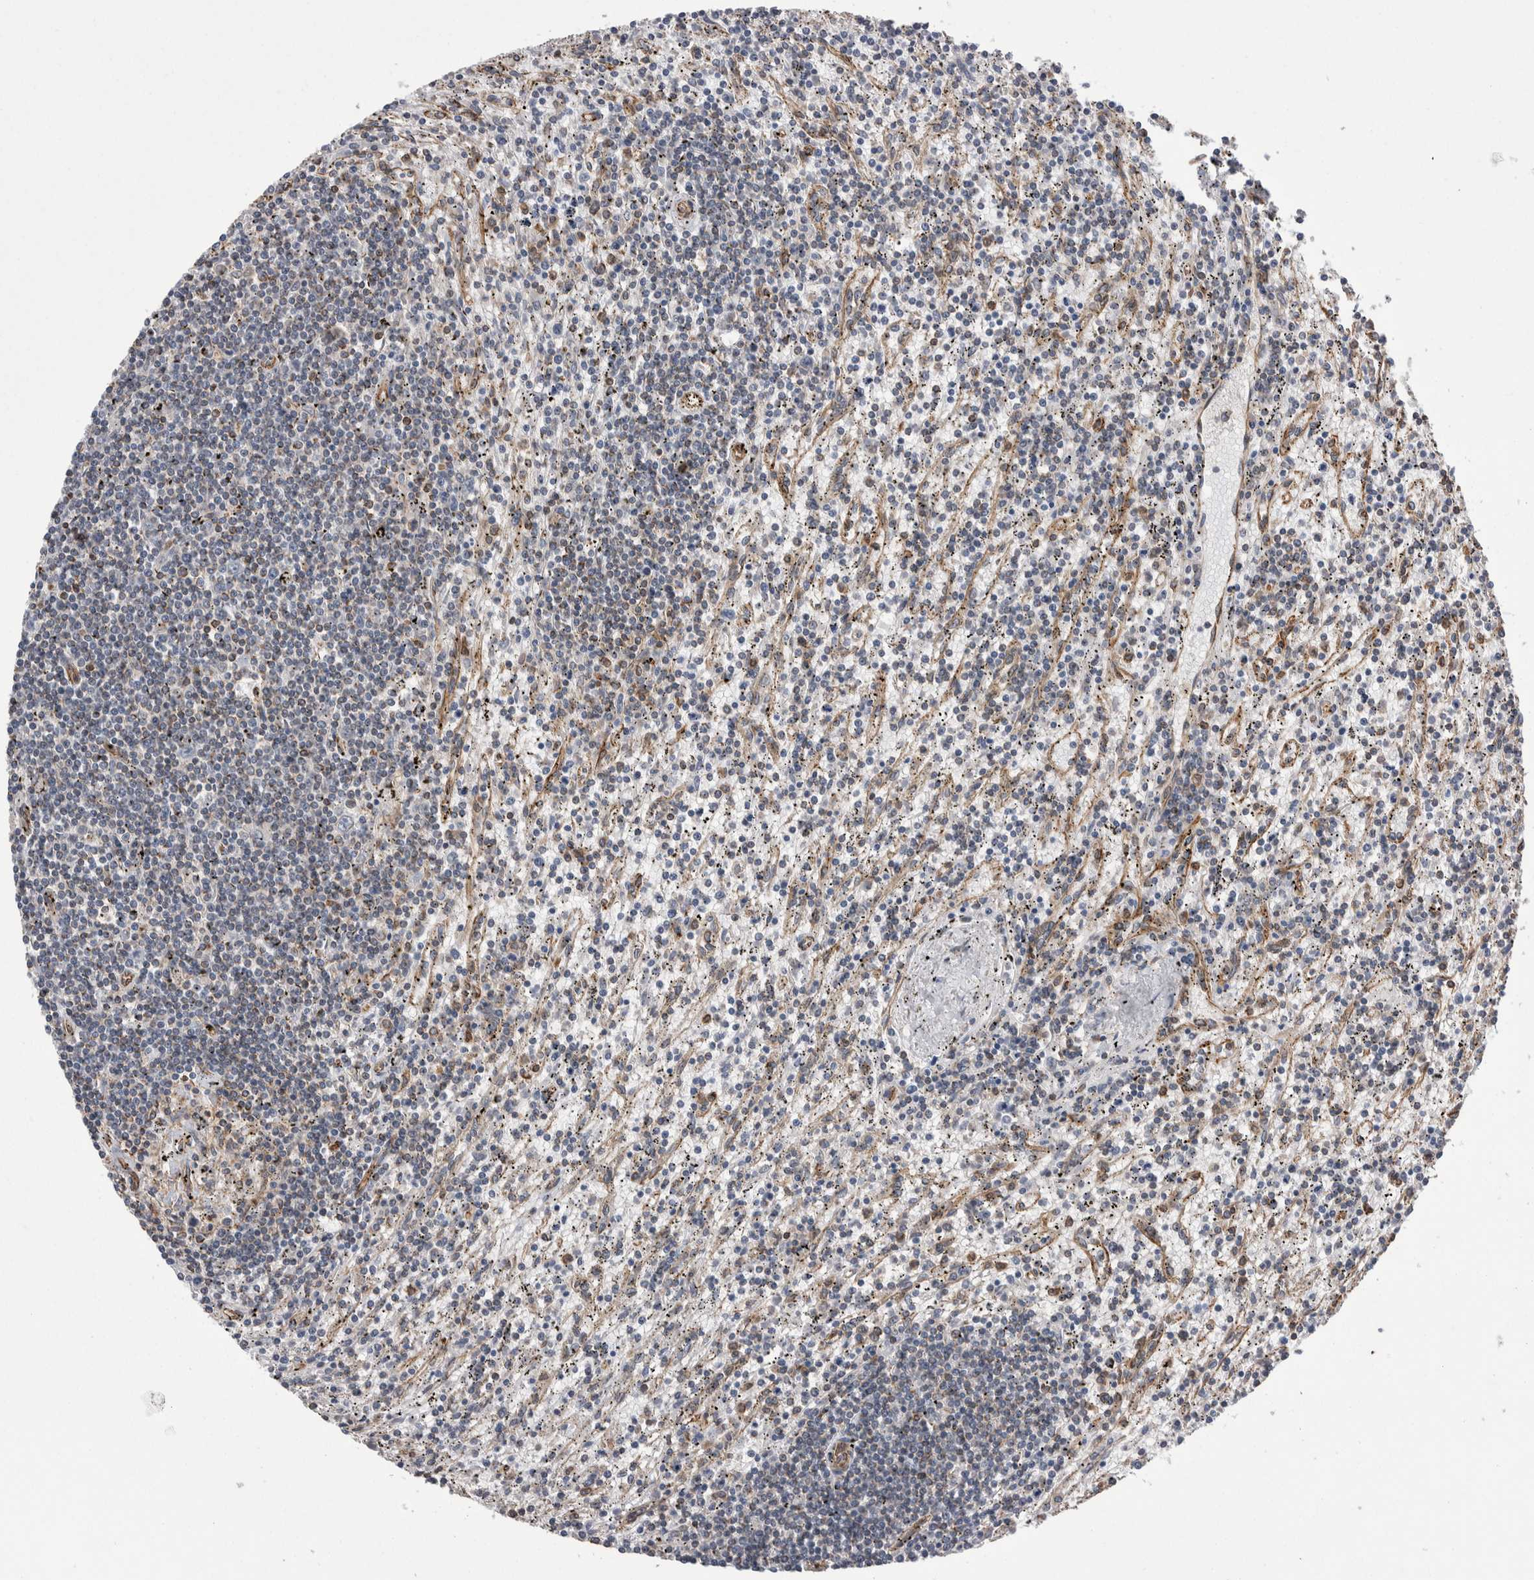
{"staining": {"intensity": "negative", "quantity": "none", "location": "none"}, "tissue": "lymphoma", "cell_type": "Tumor cells", "image_type": "cancer", "snomed": [{"axis": "morphology", "description": "Malignant lymphoma, non-Hodgkin's type, Low grade"}, {"axis": "topography", "description": "Spleen"}], "caption": "A high-resolution image shows immunohistochemistry staining of lymphoma, which exhibits no significant expression in tumor cells.", "gene": "KIF12", "patient": {"sex": "male", "age": 76}}